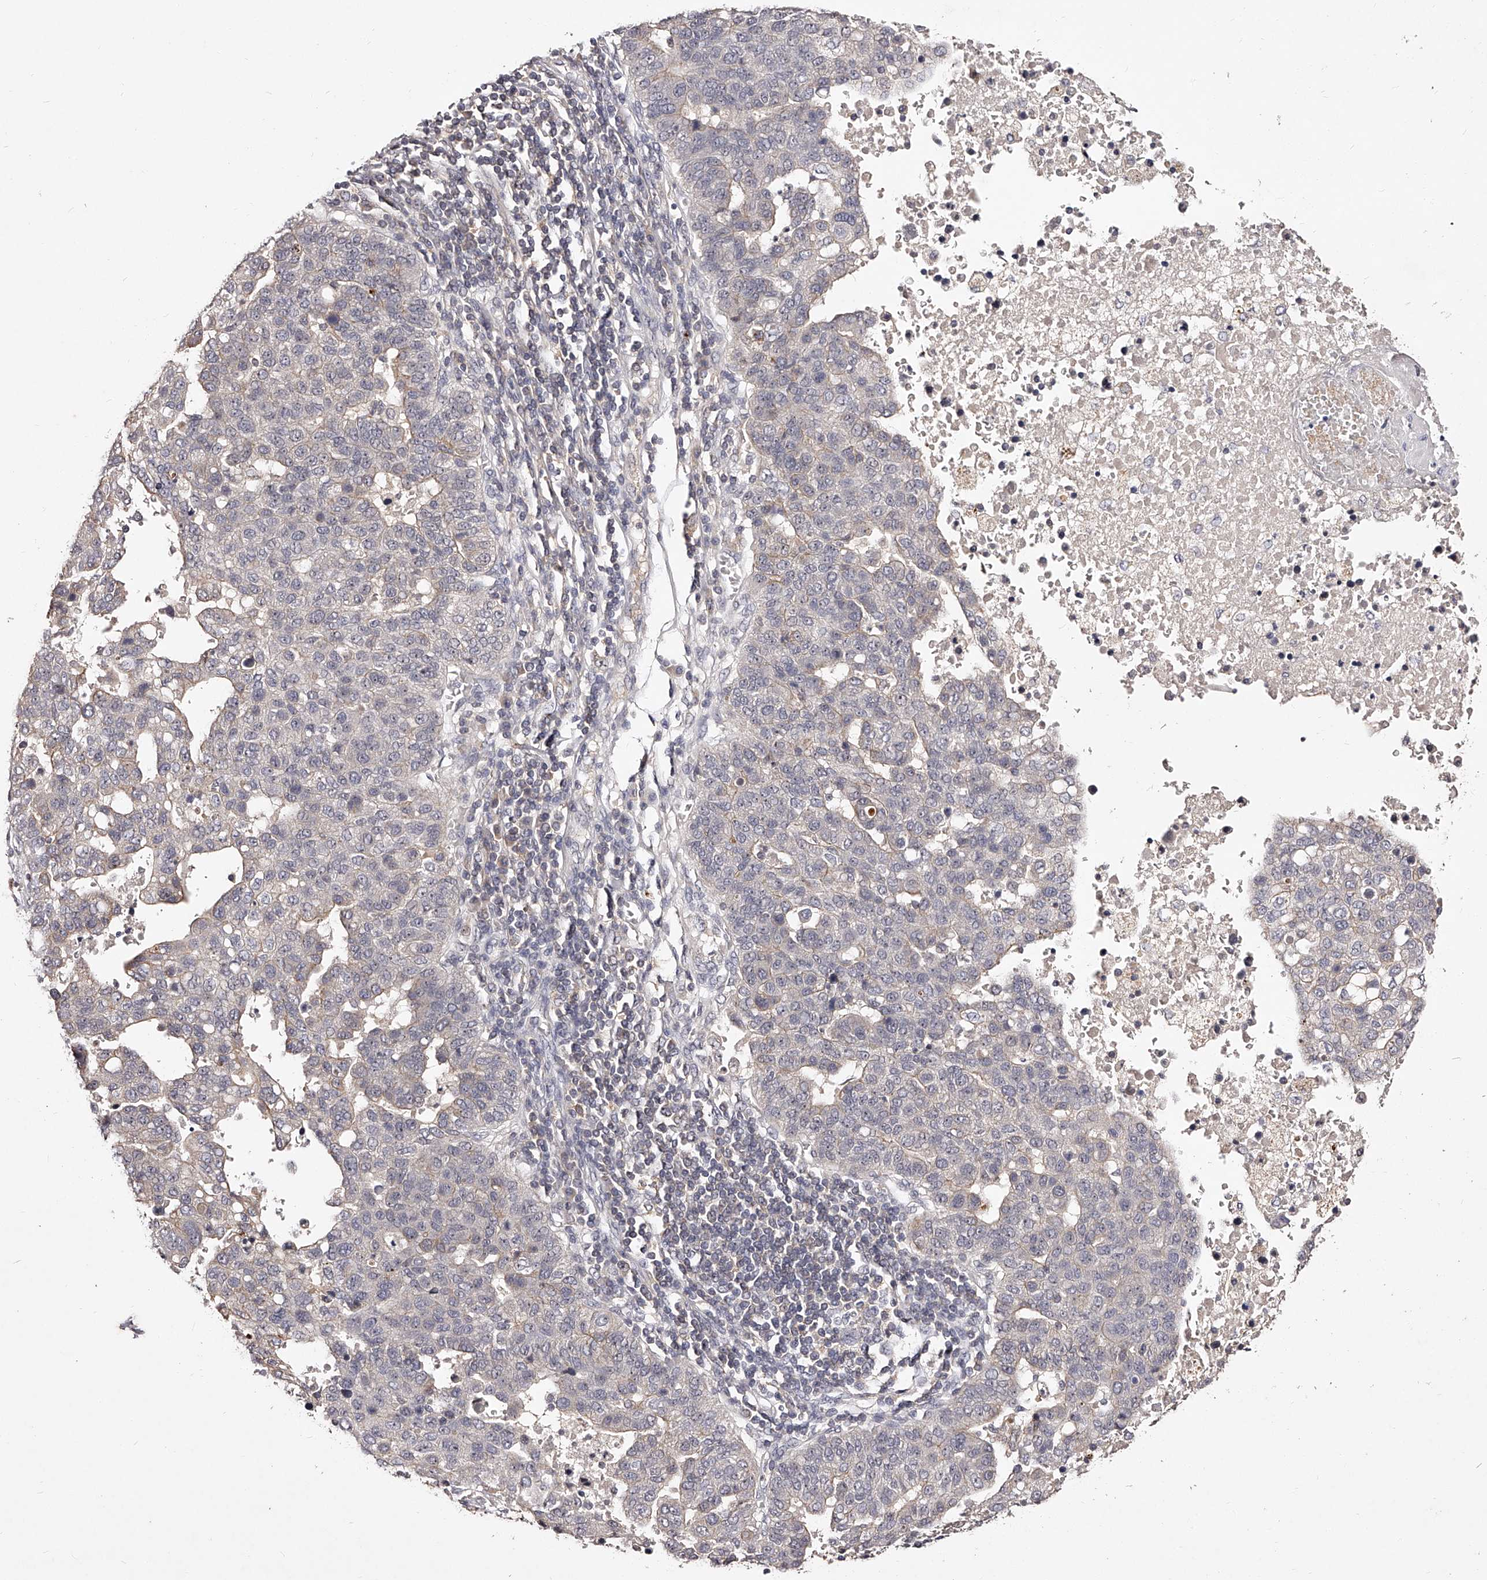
{"staining": {"intensity": "moderate", "quantity": "<25%", "location": "nuclear"}, "tissue": "pancreatic cancer", "cell_type": "Tumor cells", "image_type": "cancer", "snomed": [{"axis": "morphology", "description": "Adenocarcinoma, NOS"}, {"axis": "topography", "description": "Pancreas"}], "caption": "Protein expression analysis of human pancreatic cancer (adenocarcinoma) reveals moderate nuclear expression in about <25% of tumor cells.", "gene": "PHACTR1", "patient": {"sex": "female", "age": 61}}